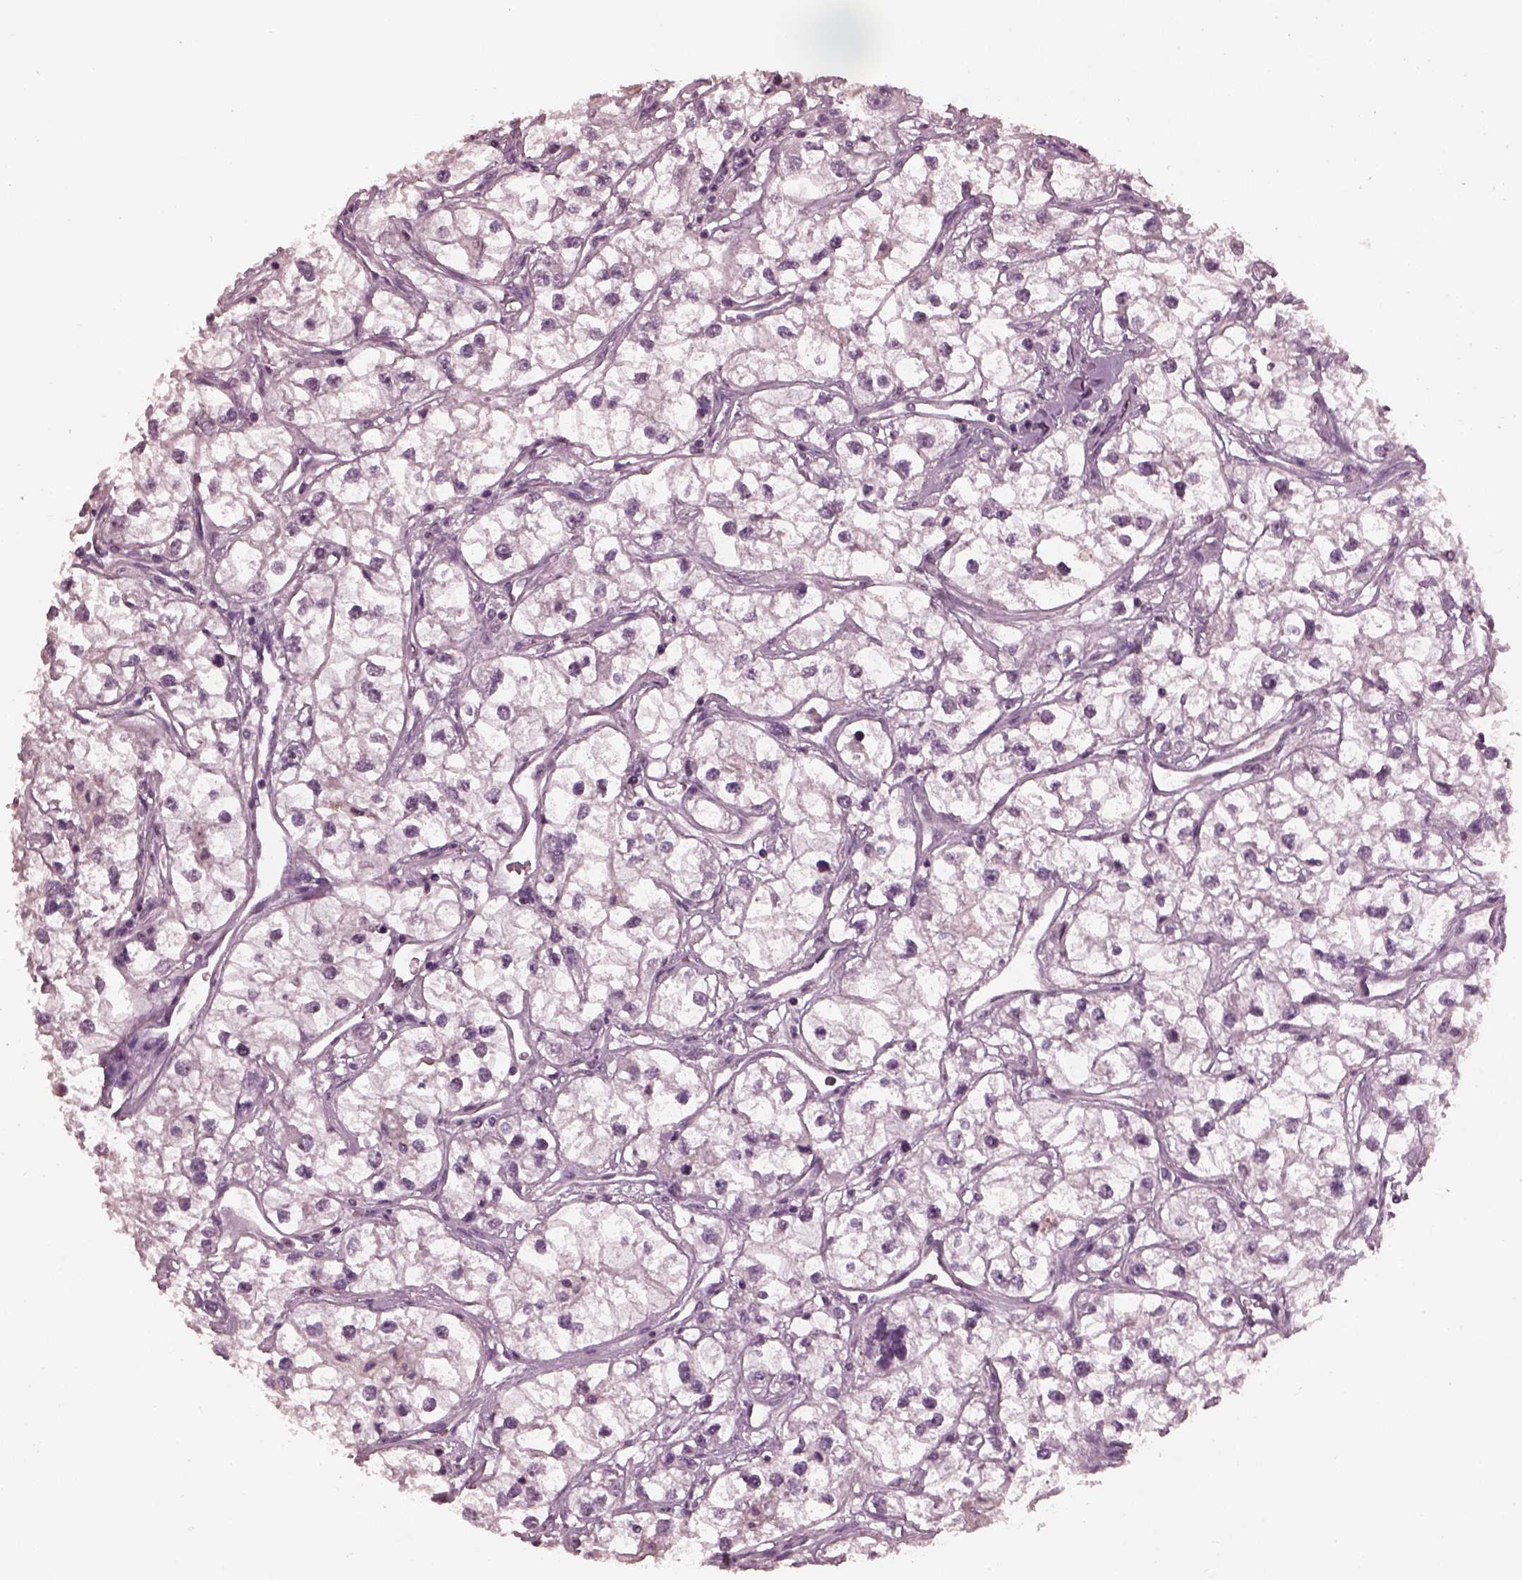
{"staining": {"intensity": "negative", "quantity": "none", "location": "none"}, "tissue": "renal cancer", "cell_type": "Tumor cells", "image_type": "cancer", "snomed": [{"axis": "morphology", "description": "Adenocarcinoma, NOS"}, {"axis": "topography", "description": "Kidney"}], "caption": "Immunohistochemistry (IHC) photomicrograph of human renal cancer (adenocarcinoma) stained for a protein (brown), which displays no positivity in tumor cells.", "gene": "TSKS", "patient": {"sex": "male", "age": 59}}